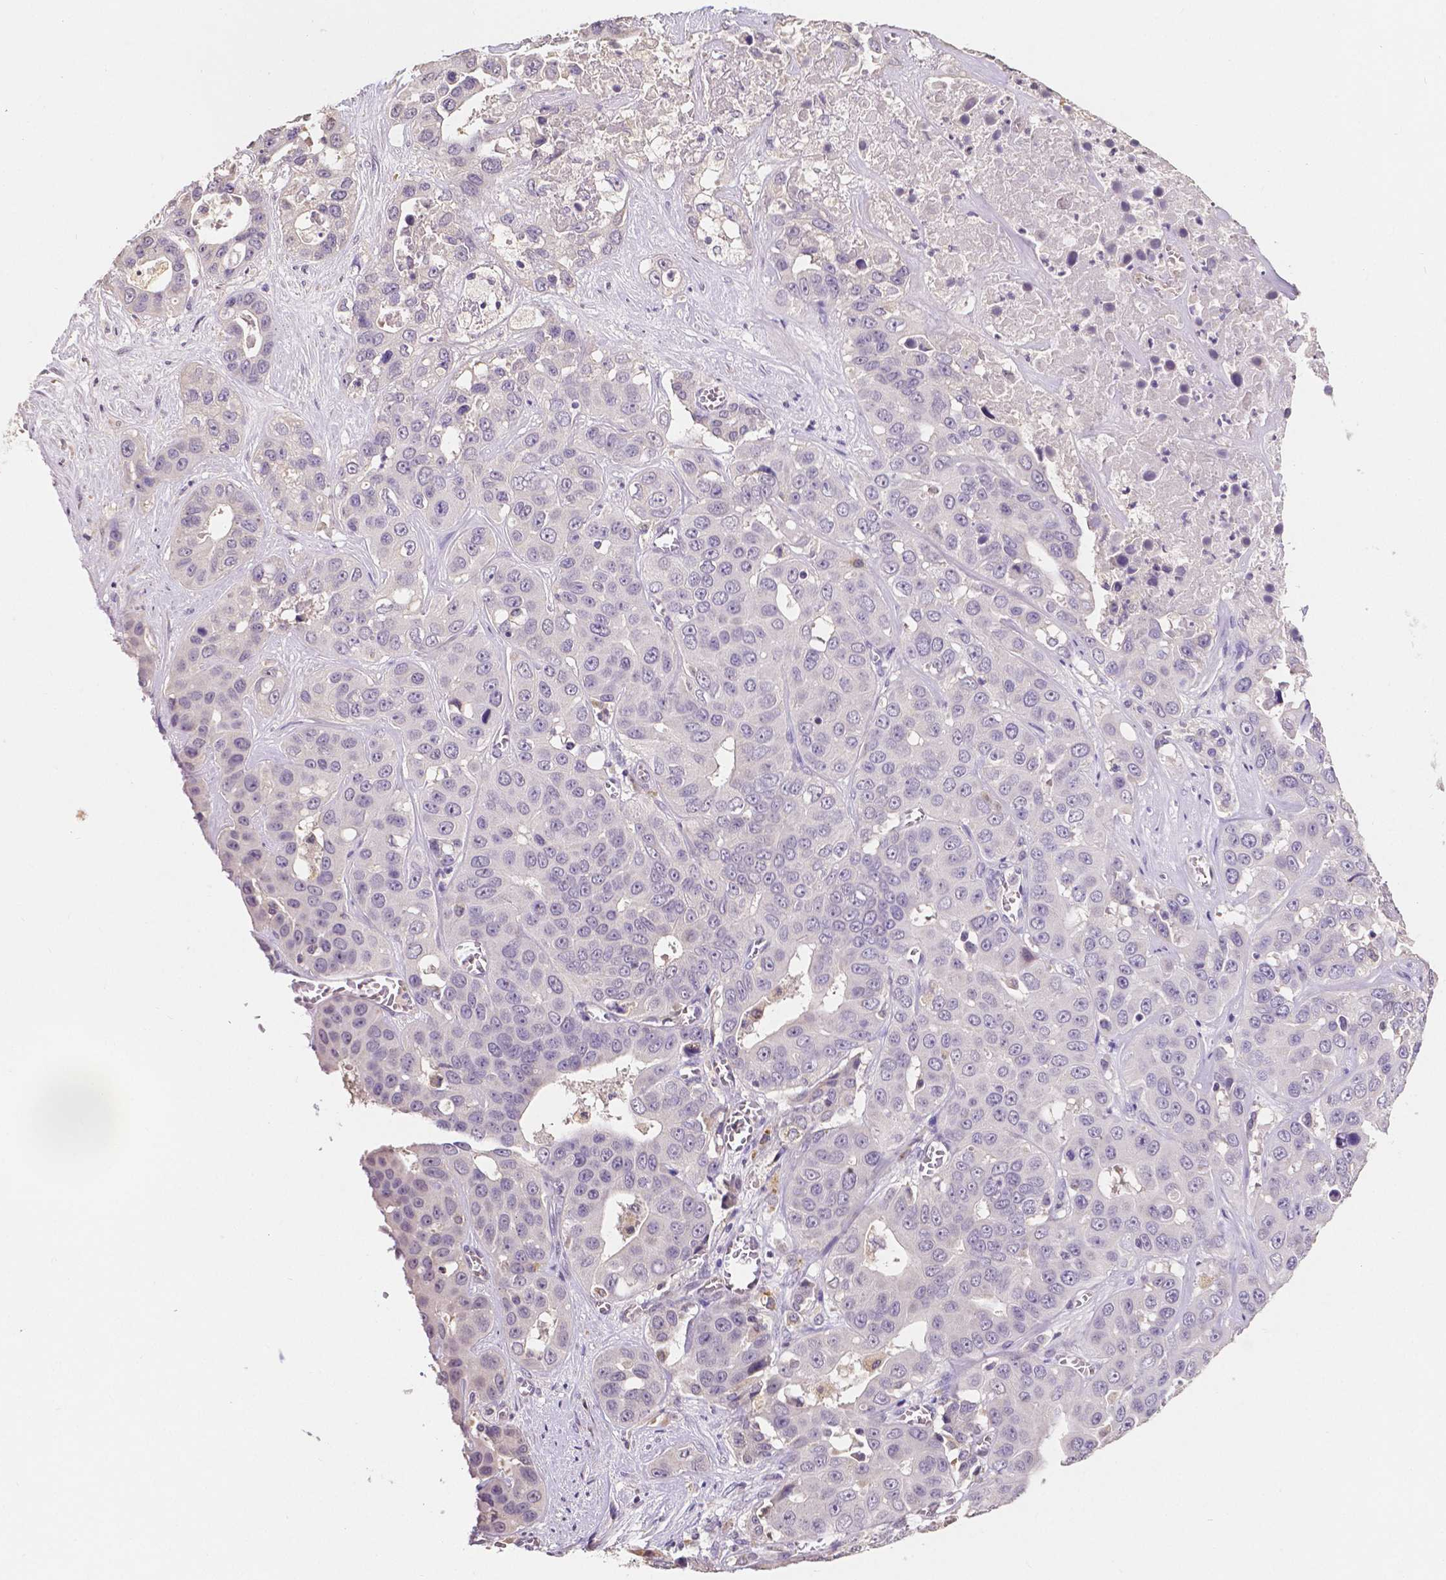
{"staining": {"intensity": "negative", "quantity": "none", "location": "none"}, "tissue": "liver cancer", "cell_type": "Tumor cells", "image_type": "cancer", "snomed": [{"axis": "morphology", "description": "Cholangiocarcinoma"}, {"axis": "topography", "description": "Liver"}], "caption": "The immunohistochemistry (IHC) image has no significant staining in tumor cells of liver cholangiocarcinoma tissue. (Stains: DAB (3,3'-diaminobenzidine) immunohistochemistry (IHC) with hematoxylin counter stain, Microscopy: brightfield microscopy at high magnification).", "gene": "ELAVL2", "patient": {"sex": "female", "age": 52}}